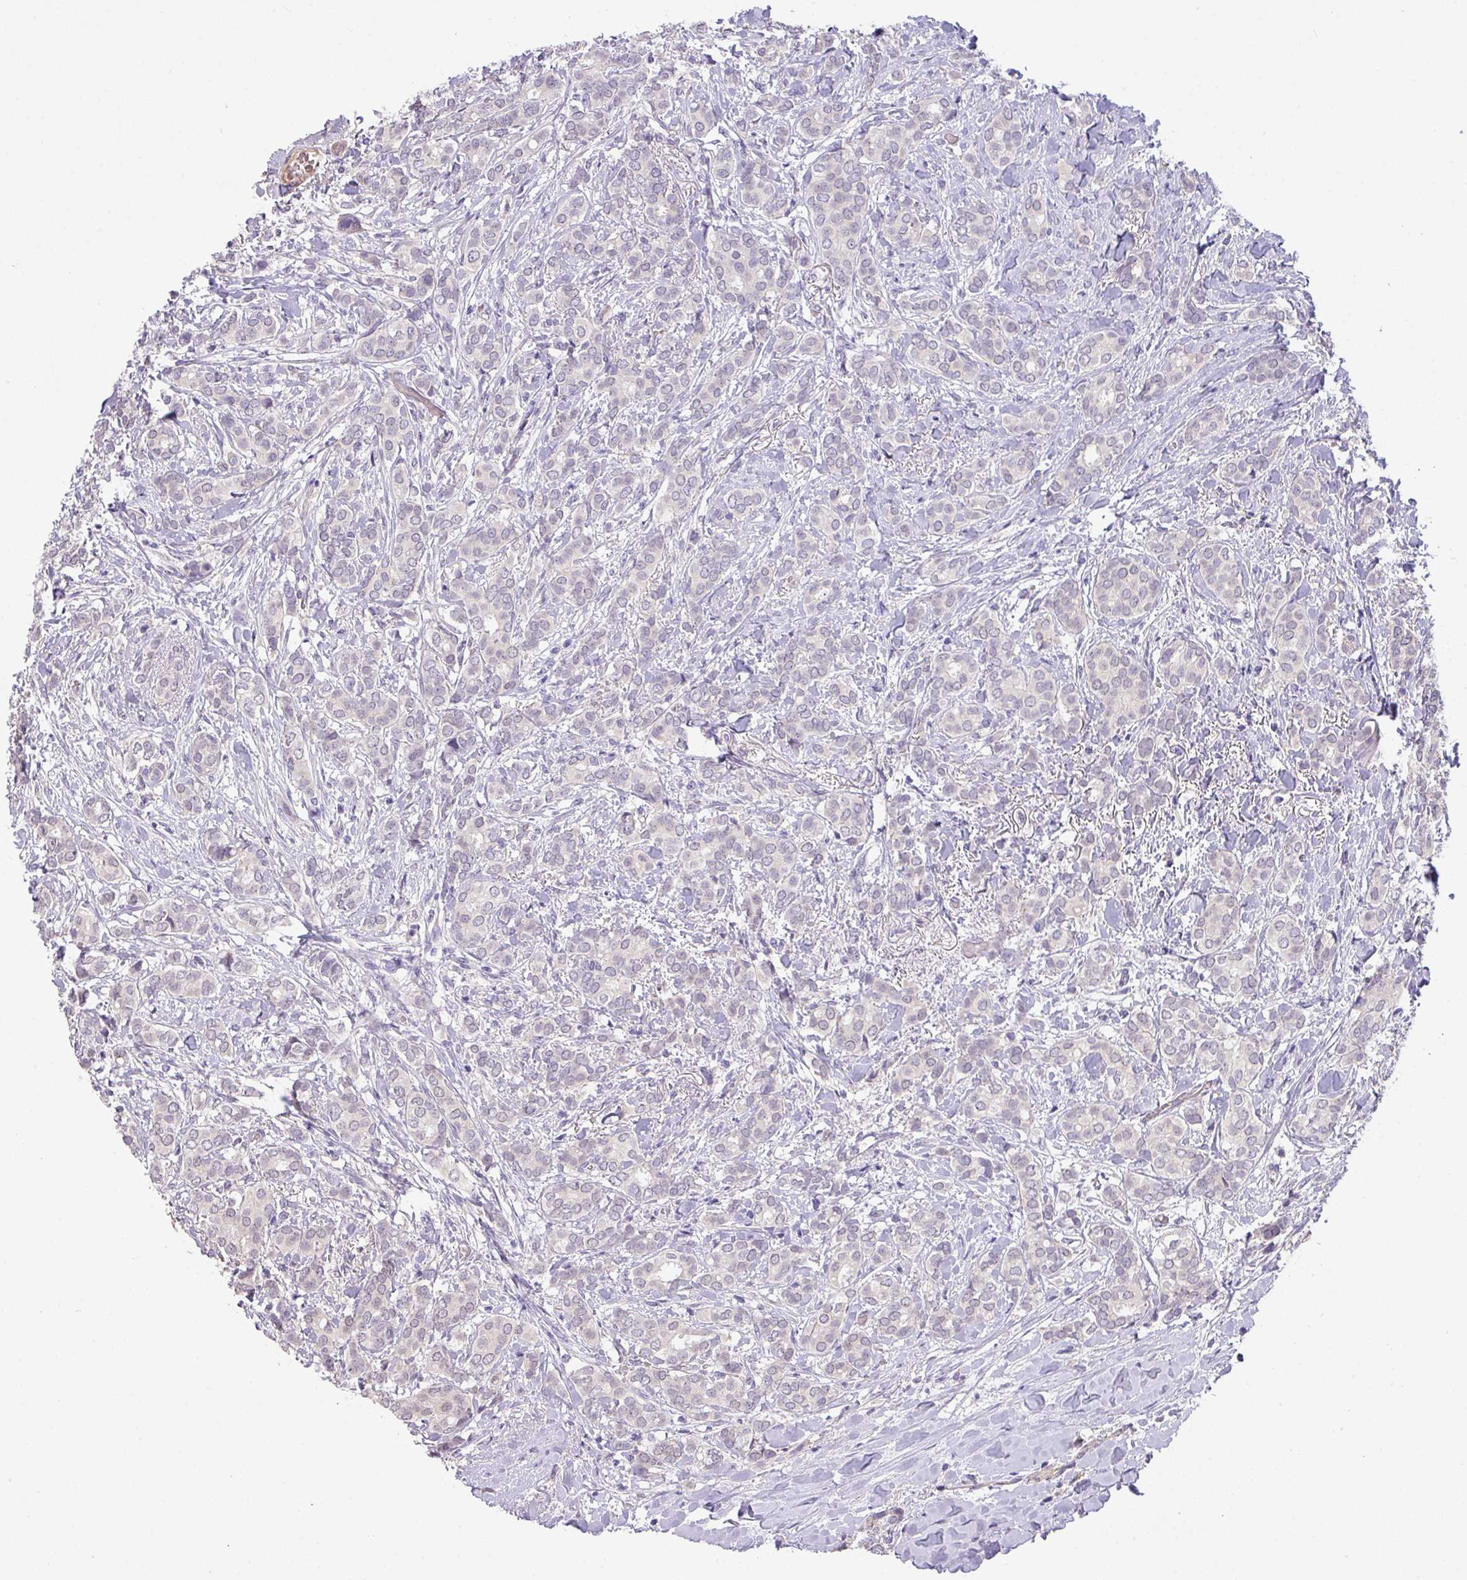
{"staining": {"intensity": "negative", "quantity": "none", "location": "none"}, "tissue": "breast cancer", "cell_type": "Tumor cells", "image_type": "cancer", "snomed": [{"axis": "morphology", "description": "Duct carcinoma"}, {"axis": "topography", "description": "Breast"}], "caption": "DAB immunohistochemical staining of invasive ductal carcinoma (breast) demonstrates no significant staining in tumor cells. Brightfield microscopy of immunohistochemistry stained with DAB (3,3'-diaminobenzidine) (brown) and hematoxylin (blue), captured at high magnification.", "gene": "PRADC1", "patient": {"sex": "female", "age": 73}}